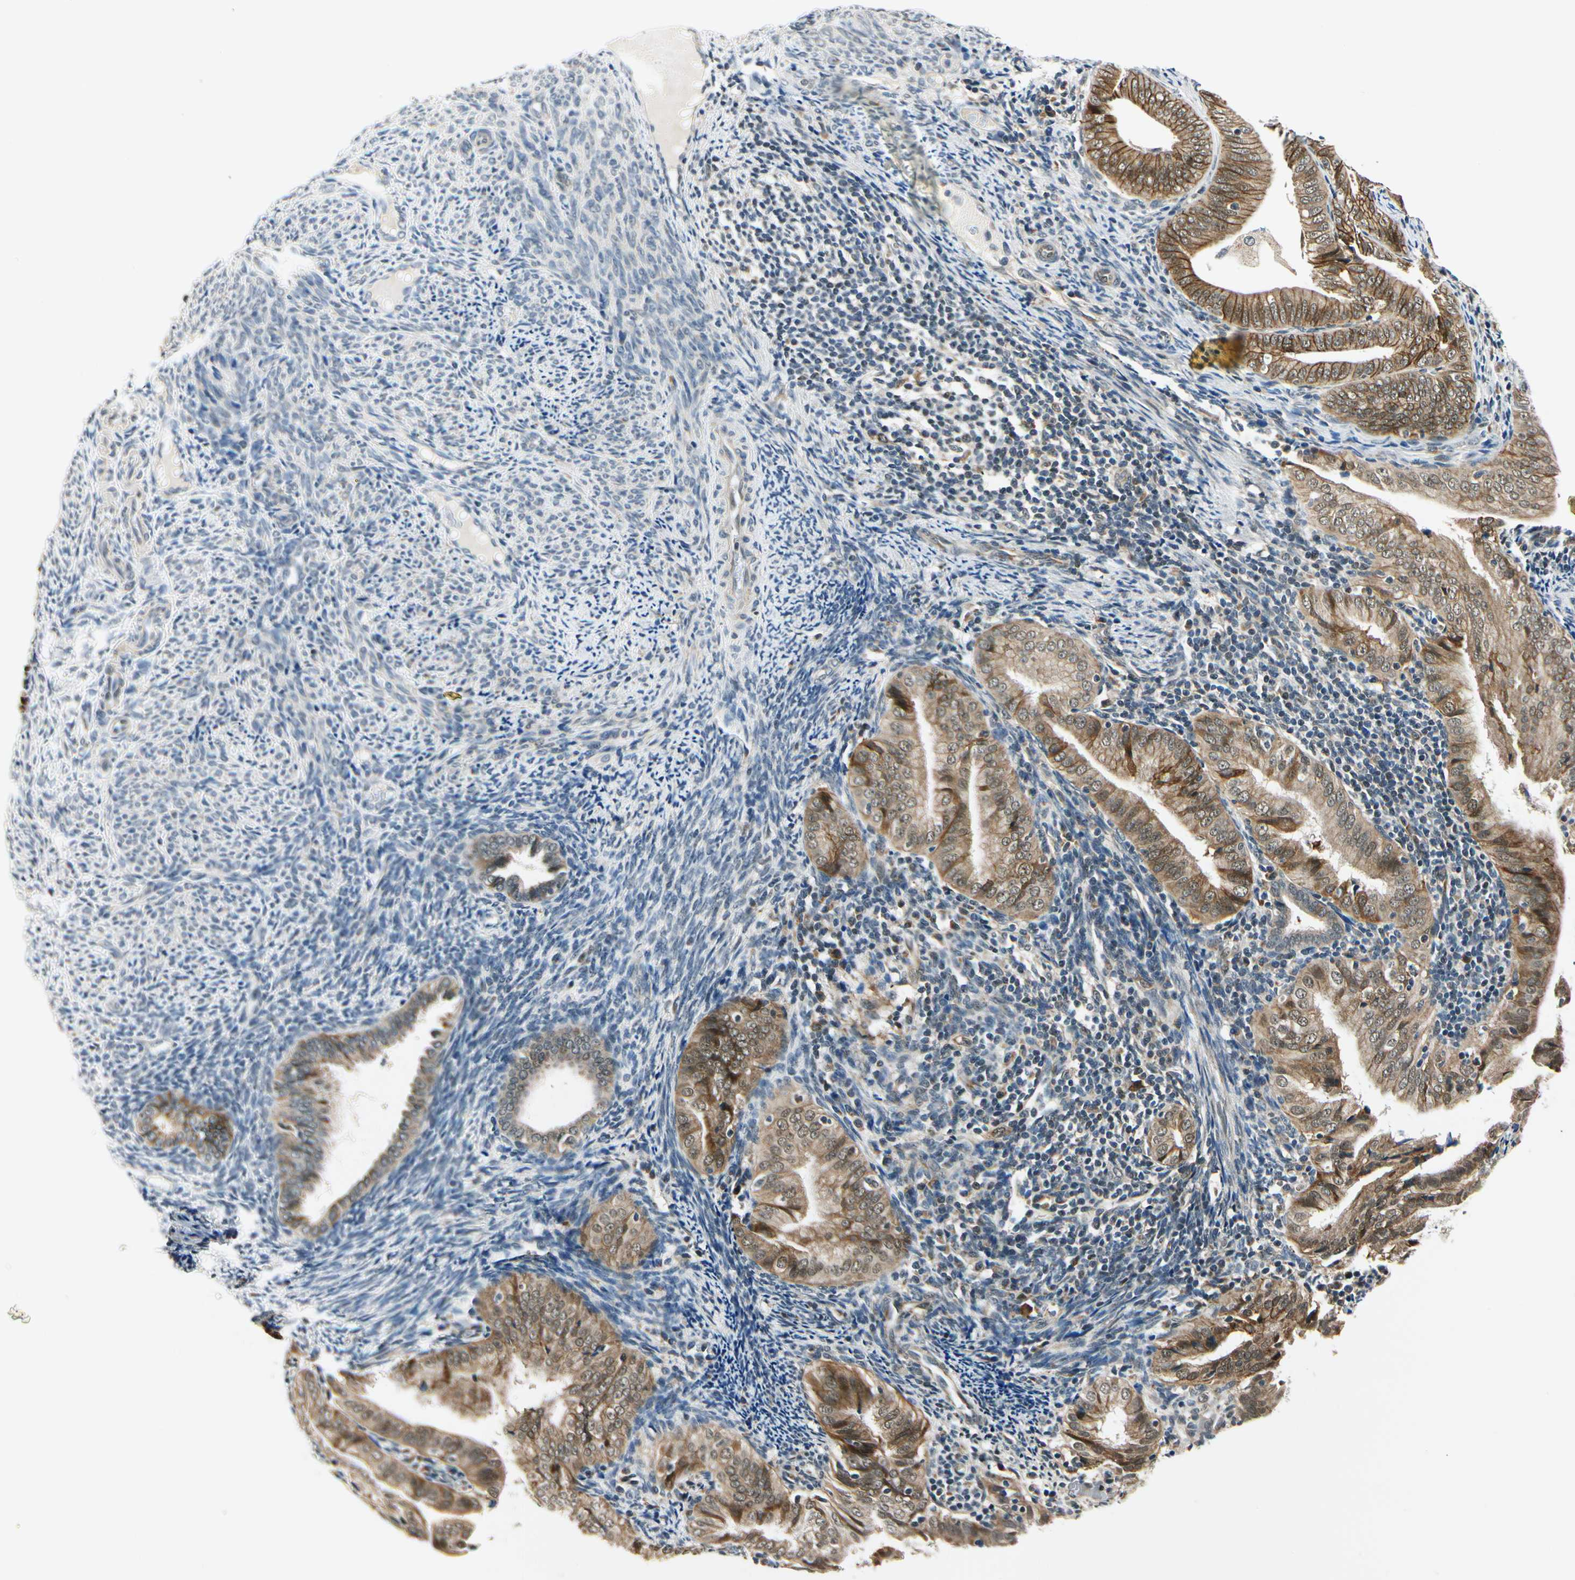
{"staining": {"intensity": "strong", "quantity": ">75%", "location": "cytoplasmic/membranous"}, "tissue": "endometrial cancer", "cell_type": "Tumor cells", "image_type": "cancer", "snomed": [{"axis": "morphology", "description": "Adenocarcinoma, NOS"}, {"axis": "topography", "description": "Endometrium"}], "caption": "Approximately >75% of tumor cells in endometrial adenocarcinoma display strong cytoplasmic/membranous protein expression as visualized by brown immunohistochemical staining.", "gene": "PDK2", "patient": {"sex": "female", "age": 58}}